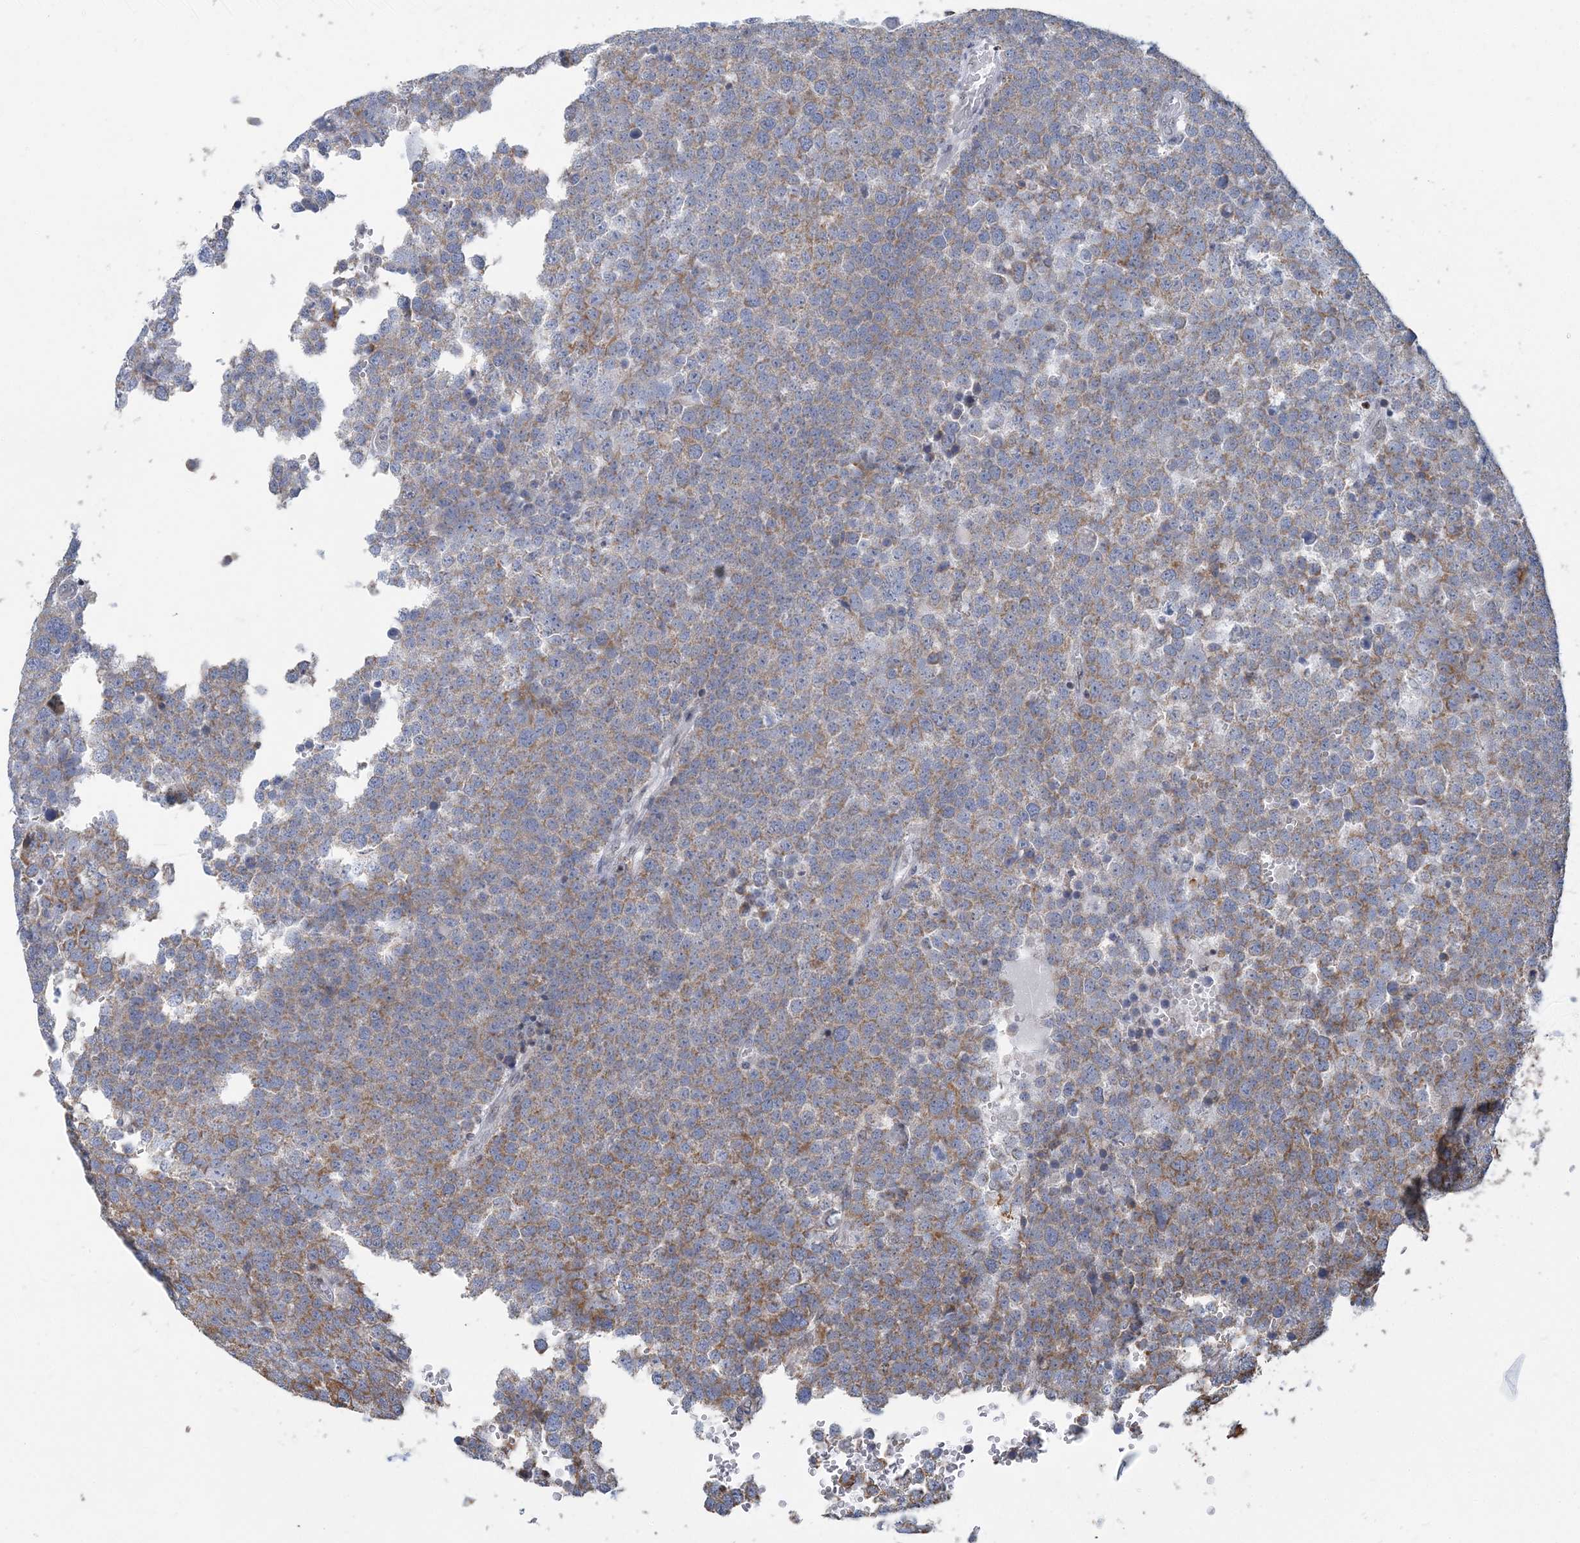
{"staining": {"intensity": "moderate", "quantity": ">75%", "location": "cytoplasmic/membranous"}, "tissue": "testis cancer", "cell_type": "Tumor cells", "image_type": "cancer", "snomed": [{"axis": "morphology", "description": "Seminoma, NOS"}, {"axis": "topography", "description": "Testis"}], "caption": "Protein expression analysis of testis cancer exhibits moderate cytoplasmic/membranous expression in about >75% of tumor cells.", "gene": "SUCLG1", "patient": {"sex": "male", "age": 71}}